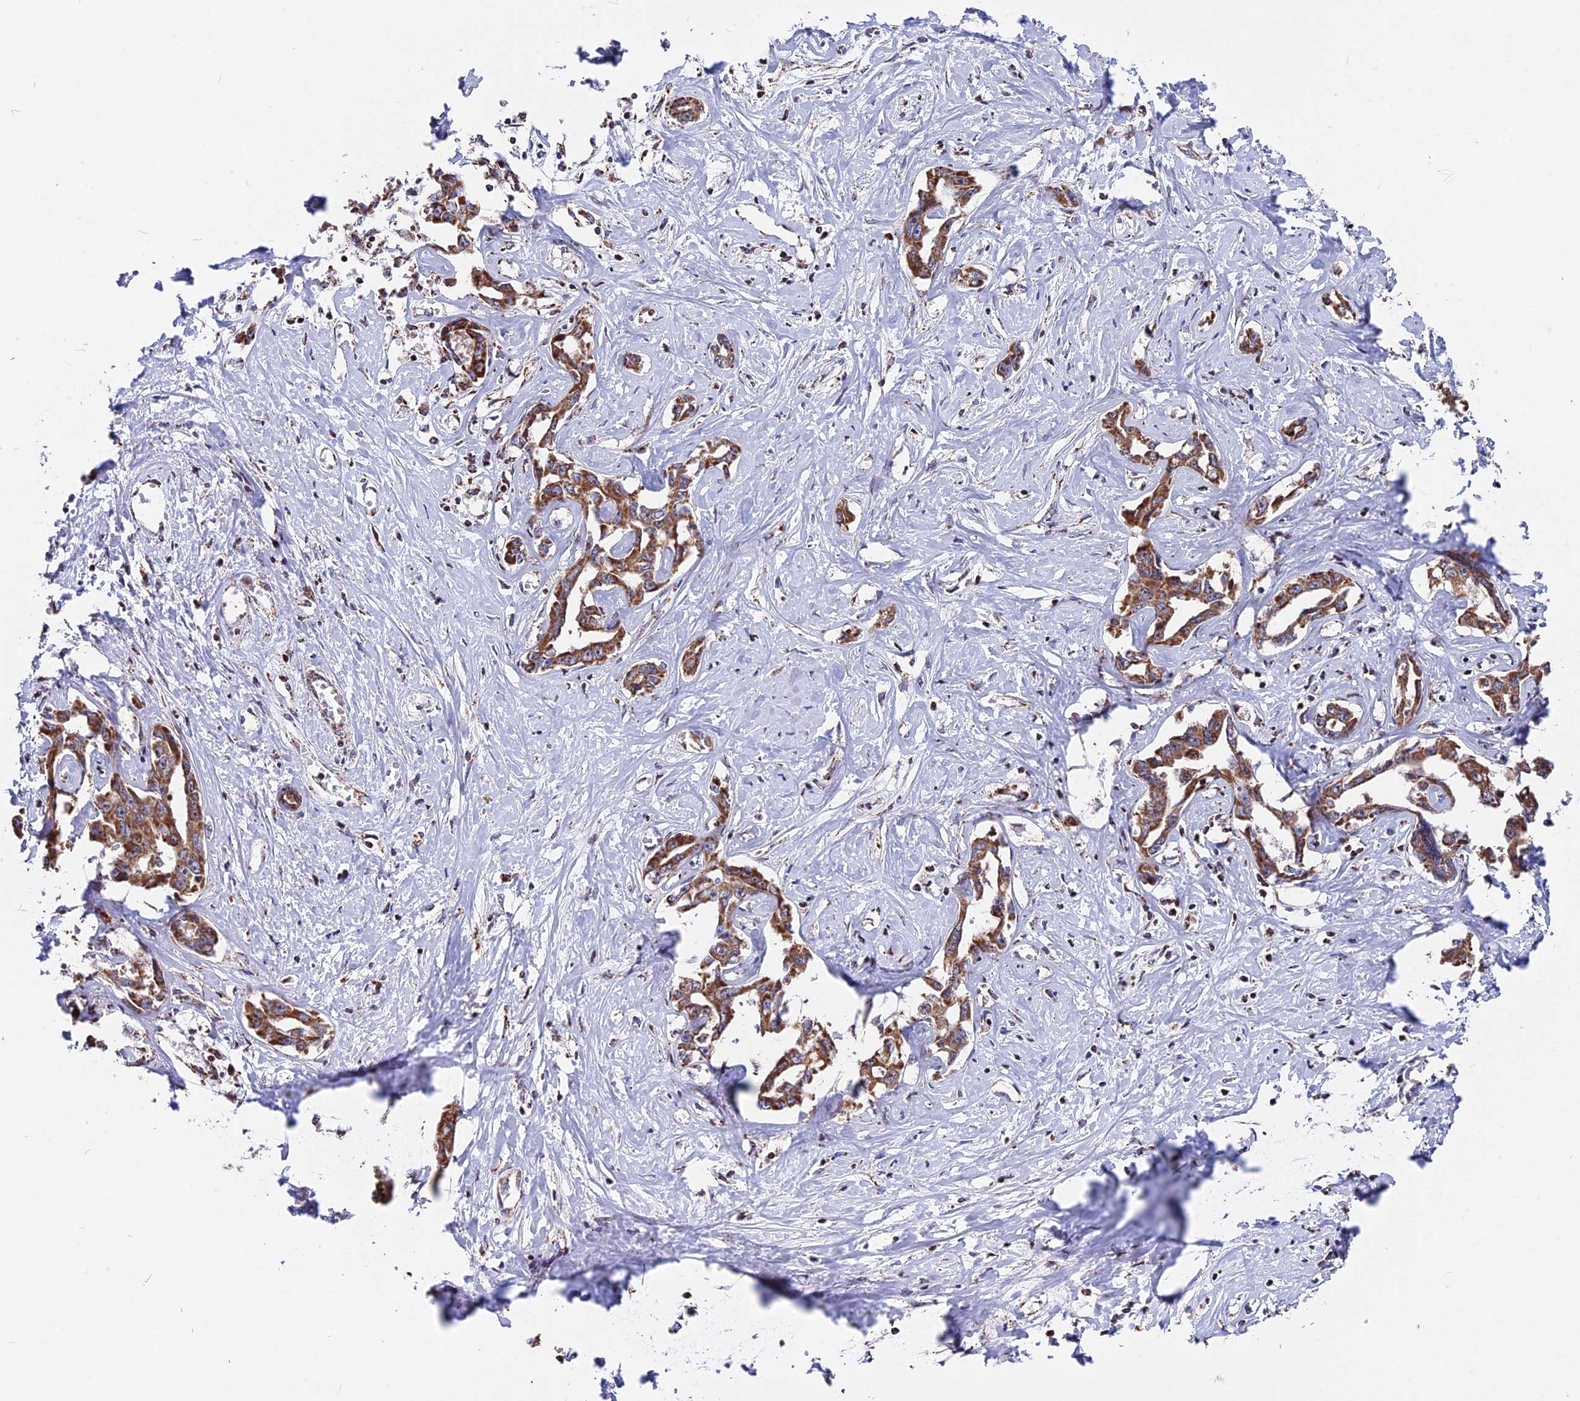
{"staining": {"intensity": "strong", "quantity": ">75%", "location": "cytoplasmic/membranous"}, "tissue": "liver cancer", "cell_type": "Tumor cells", "image_type": "cancer", "snomed": [{"axis": "morphology", "description": "Cholangiocarcinoma"}, {"axis": "topography", "description": "Liver"}], "caption": "Liver cholangiocarcinoma stained for a protein (brown) displays strong cytoplasmic/membranous positive expression in approximately >75% of tumor cells.", "gene": "FAM174C", "patient": {"sex": "male", "age": 59}}